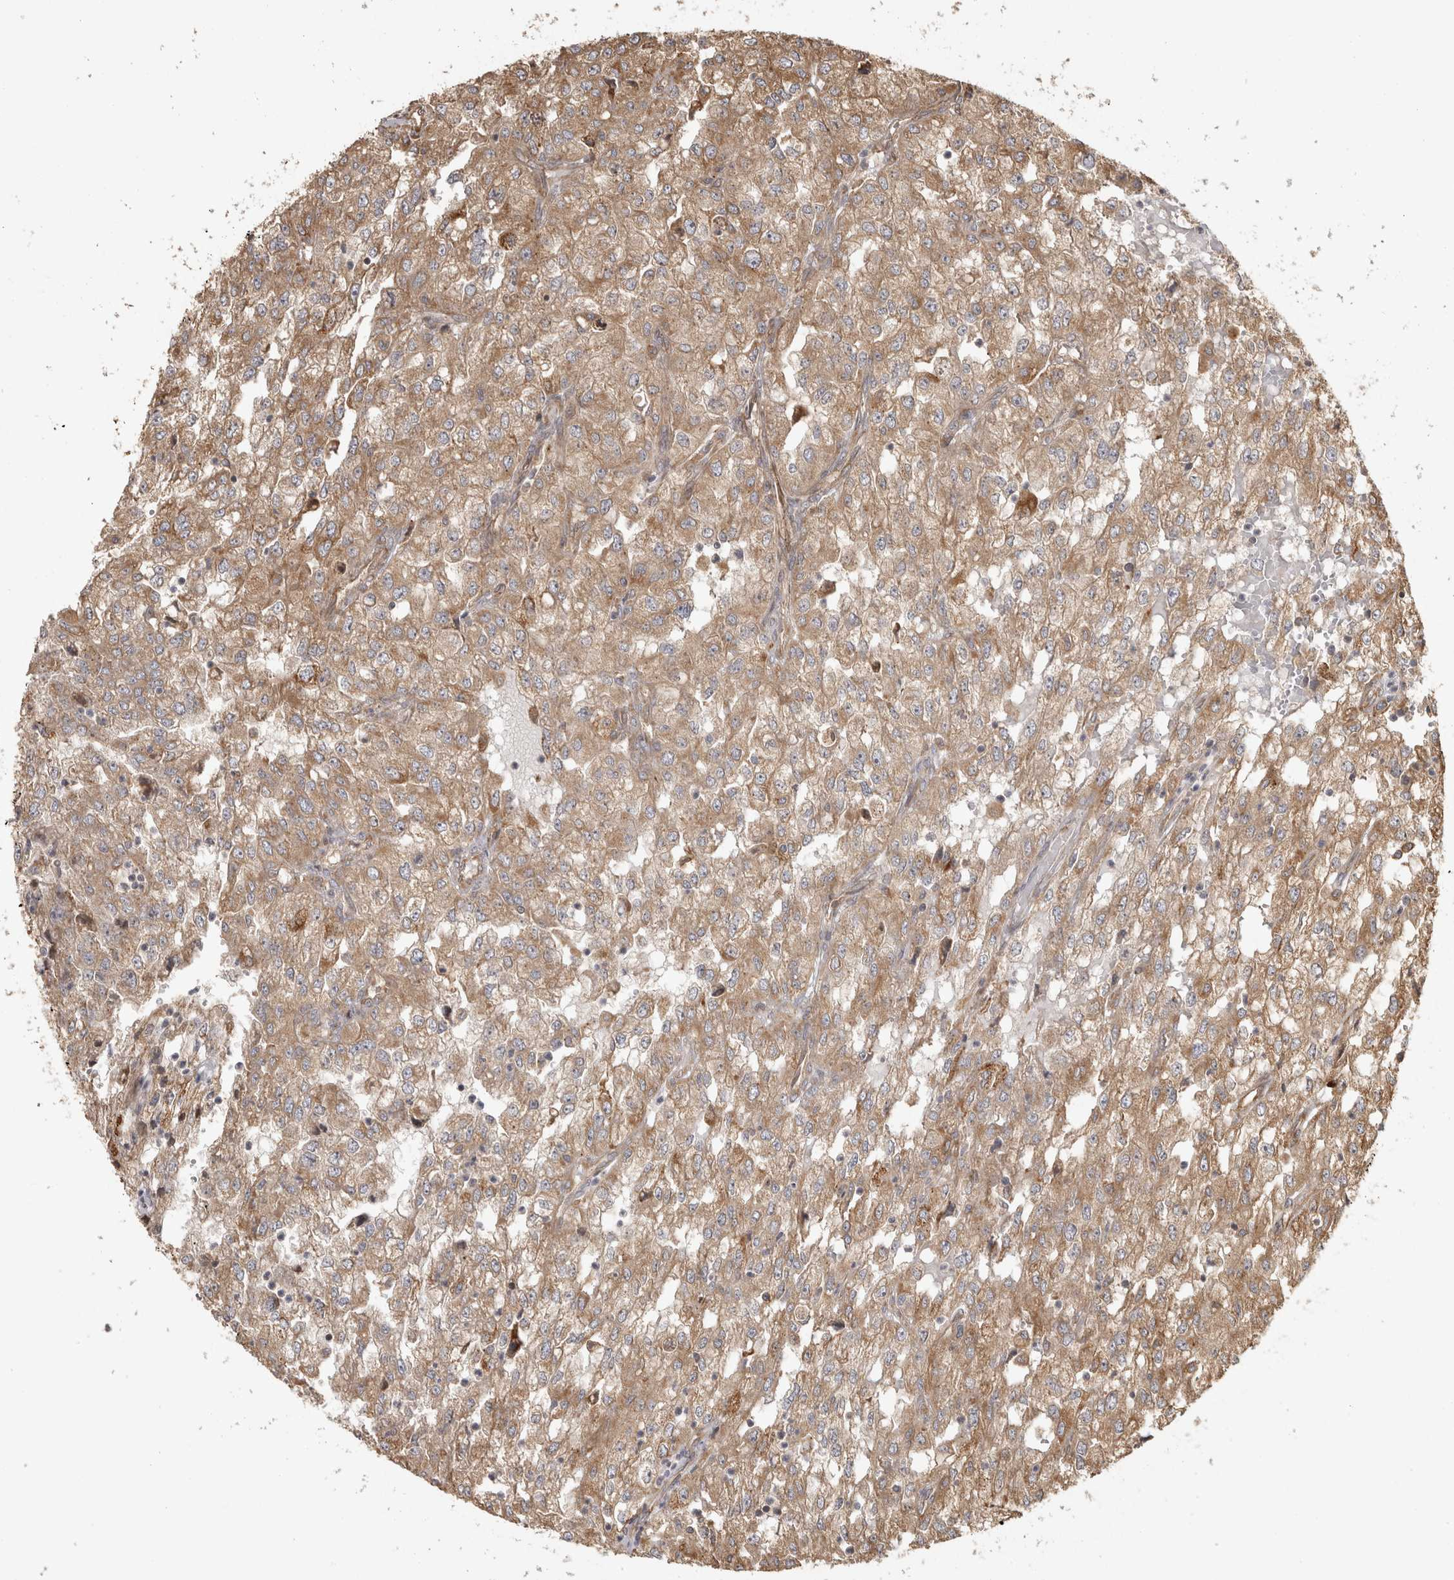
{"staining": {"intensity": "moderate", "quantity": ">75%", "location": "cytoplasmic/membranous"}, "tissue": "renal cancer", "cell_type": "Tumor cells", "image_type": "cancer", "snomed": [{"axis": "morphology", "description": "Adenocarcinoma, NOS"}, {"axis": "topography", "description": "Kidney"}], "caption": "This histopathology image displays IHC staining of human renal cancer (adenocarcinoma), with medium moderate cytoplasmic/membranous expression in approximately >75% of tumor cells.", "gene": "CAMSAP2", "patient": {"sex": "female", "age": 54}}